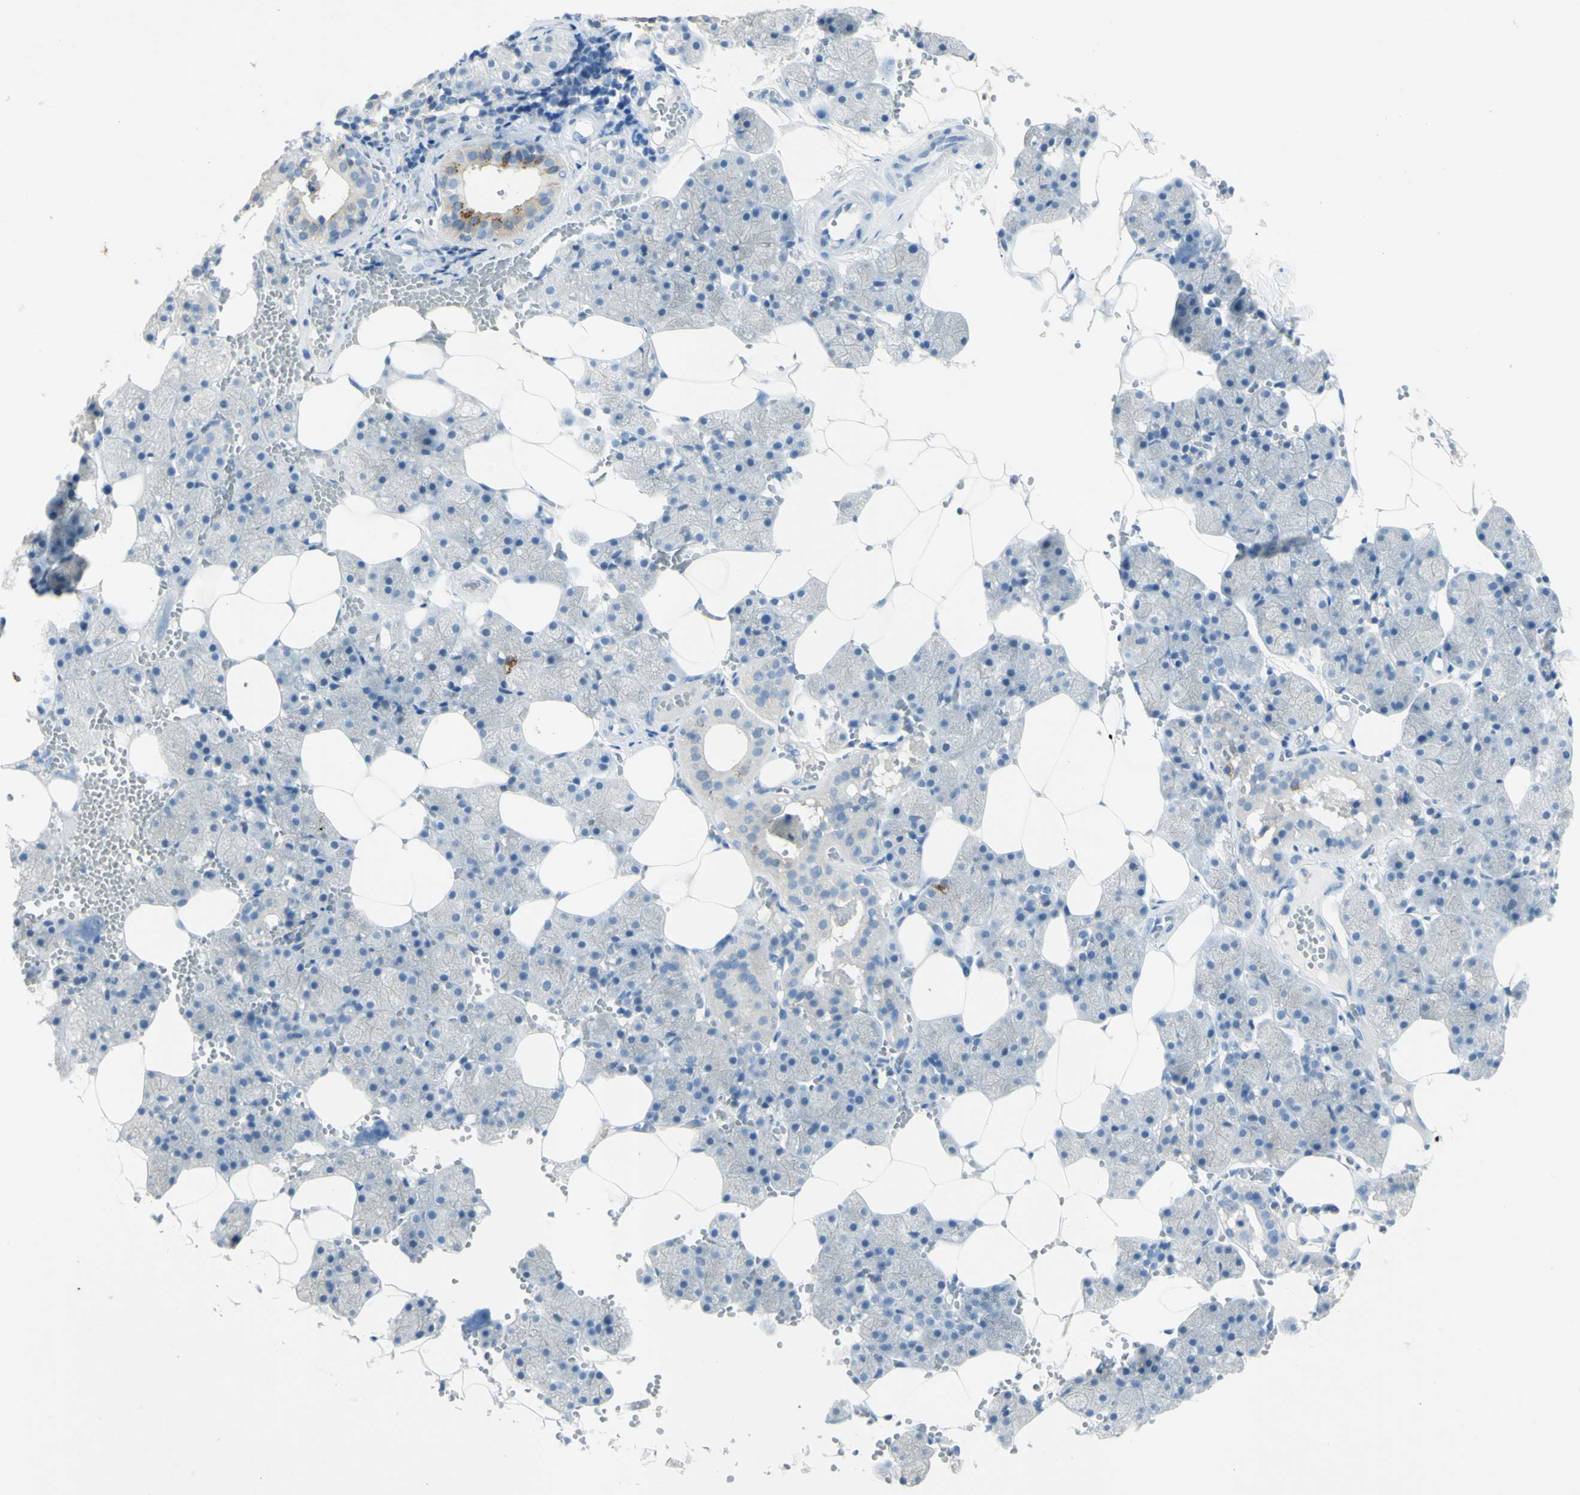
{"staining": {"intensity": "moderate", "quantity": "<25%", "location": "cytoplasmic/membranous"}, "tissue": "salivary gland", "cell_type": "Glandular cells", "image_type": "normal", "snomed": [{"axis": "morphology", "description": "Normal tissue, NOS"}, {"axis": "topography", "description": "Salivary gland"}], "caption": "Protein analysis of normal salivary gland demonstrates moderate cytoplasmic/membranous expression in approximately <25% of glandular cells.", "gene": "GDF15", "patient": {"sex": "male", "age": 62}}